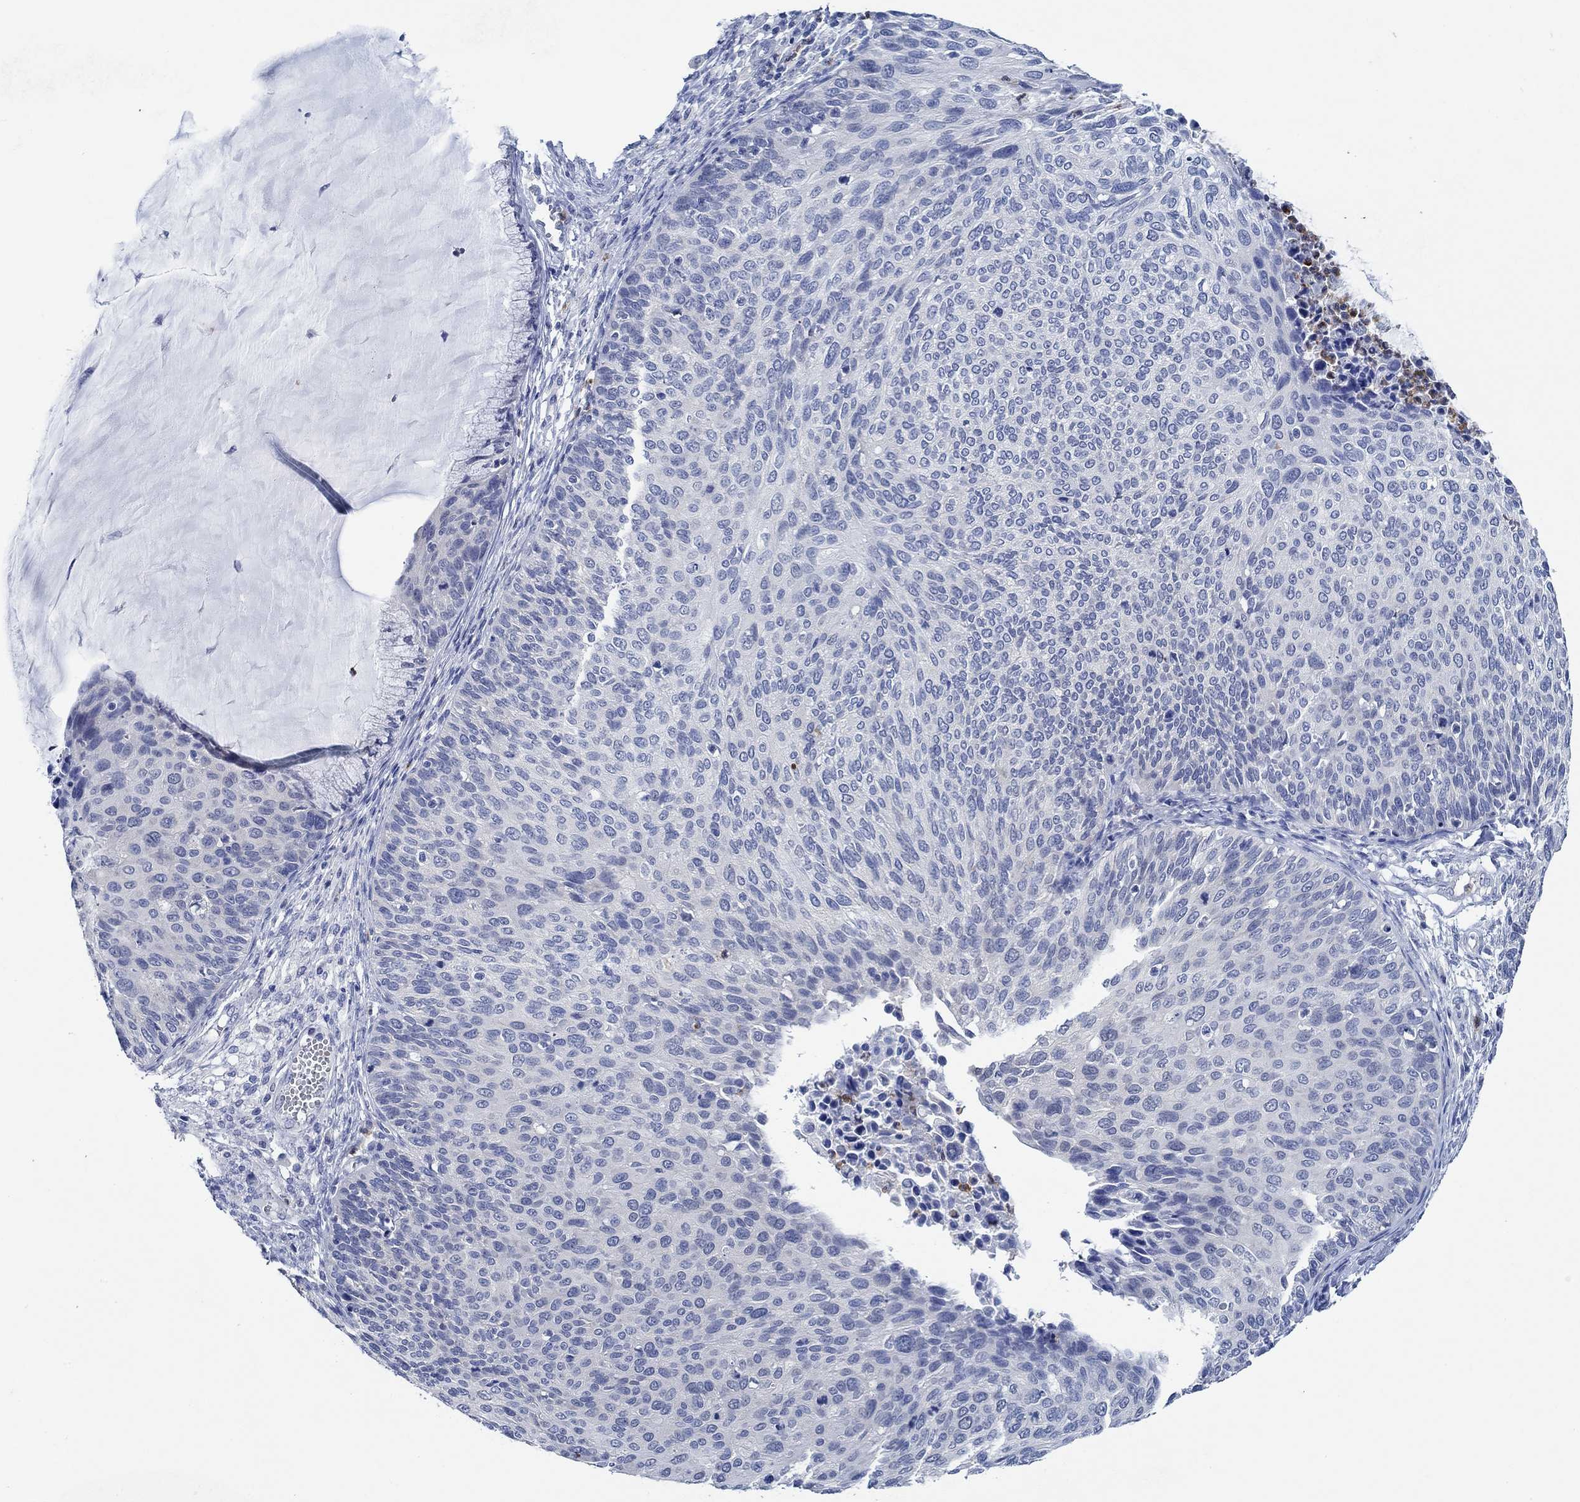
{"staining": {"intensity": "negative", "quantity": "none", "location": "none"}, "tissue": "cervical cancer", "cell_type": "Tumor cells", "image_type": "cancer", "snomed": [{"axis": "morphology", "description": "Squamous cell carcinoma, NOS"}, {"axis": "topography", "description": "Cervix"}], "caption": "A high-resolution image shows IHC staining of cervical cancer (squamous cell carcinoma), which shows no significant positivity in tumor cells.", "gene": "ZNF671", "patient": {"sex": "female", "age": 36}}